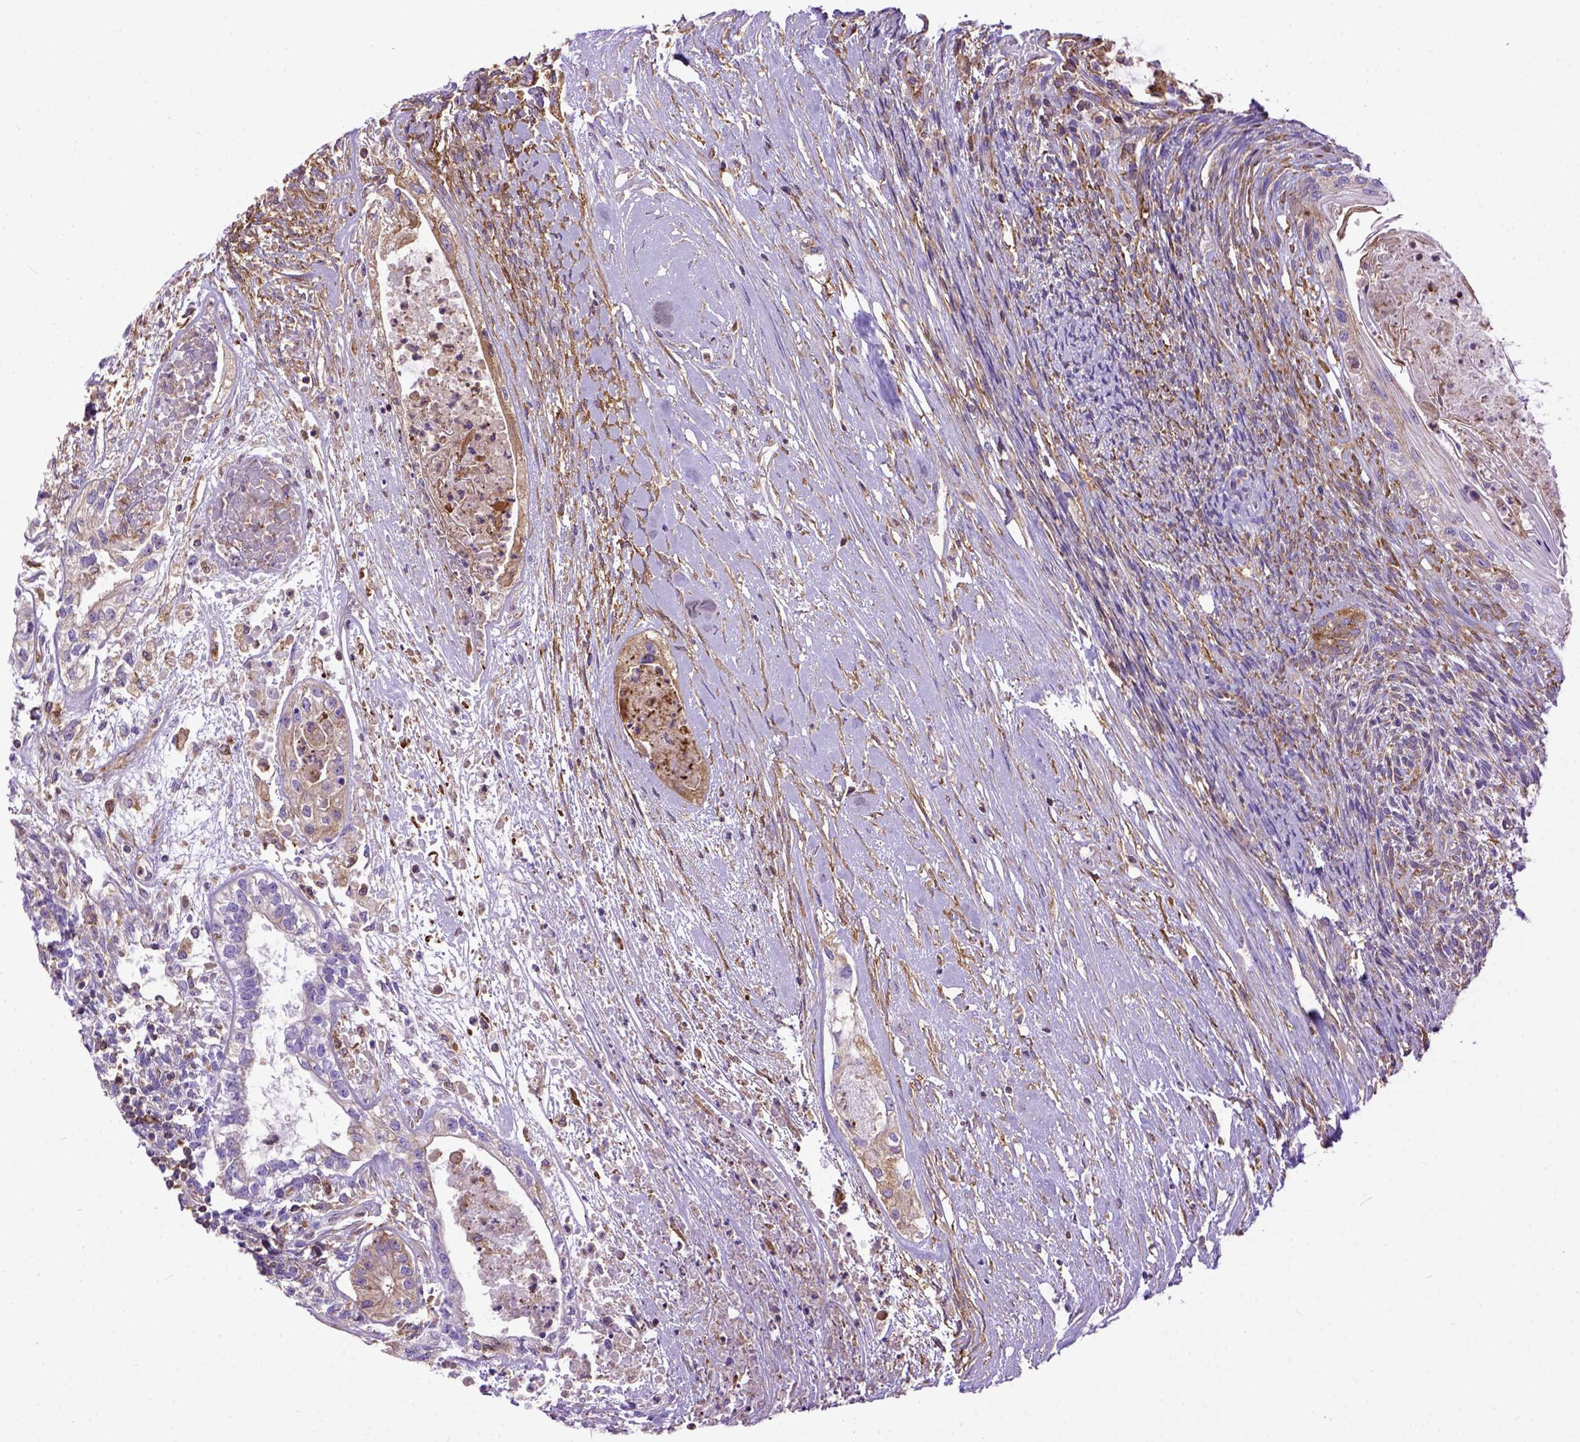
{"staining": {"intensity": "negative", "quantity": "none", "location": "none"}, "tissue": "testis cancer", "cell_type": "Tumor cells", "image_type": "cancer", "snomed": [{"axis": "morphology", "description": "Carcinoma, Embryonal, NOS"}, {"axis": "topography", "description": "Testis"}], "caption": "DAB immunohistochemical staining of testis cancer (embryonal carcinoma) shows no significant expression in tumor cells.", "gene": "MVP", "patient": {"sex": "male", "age": 37}}